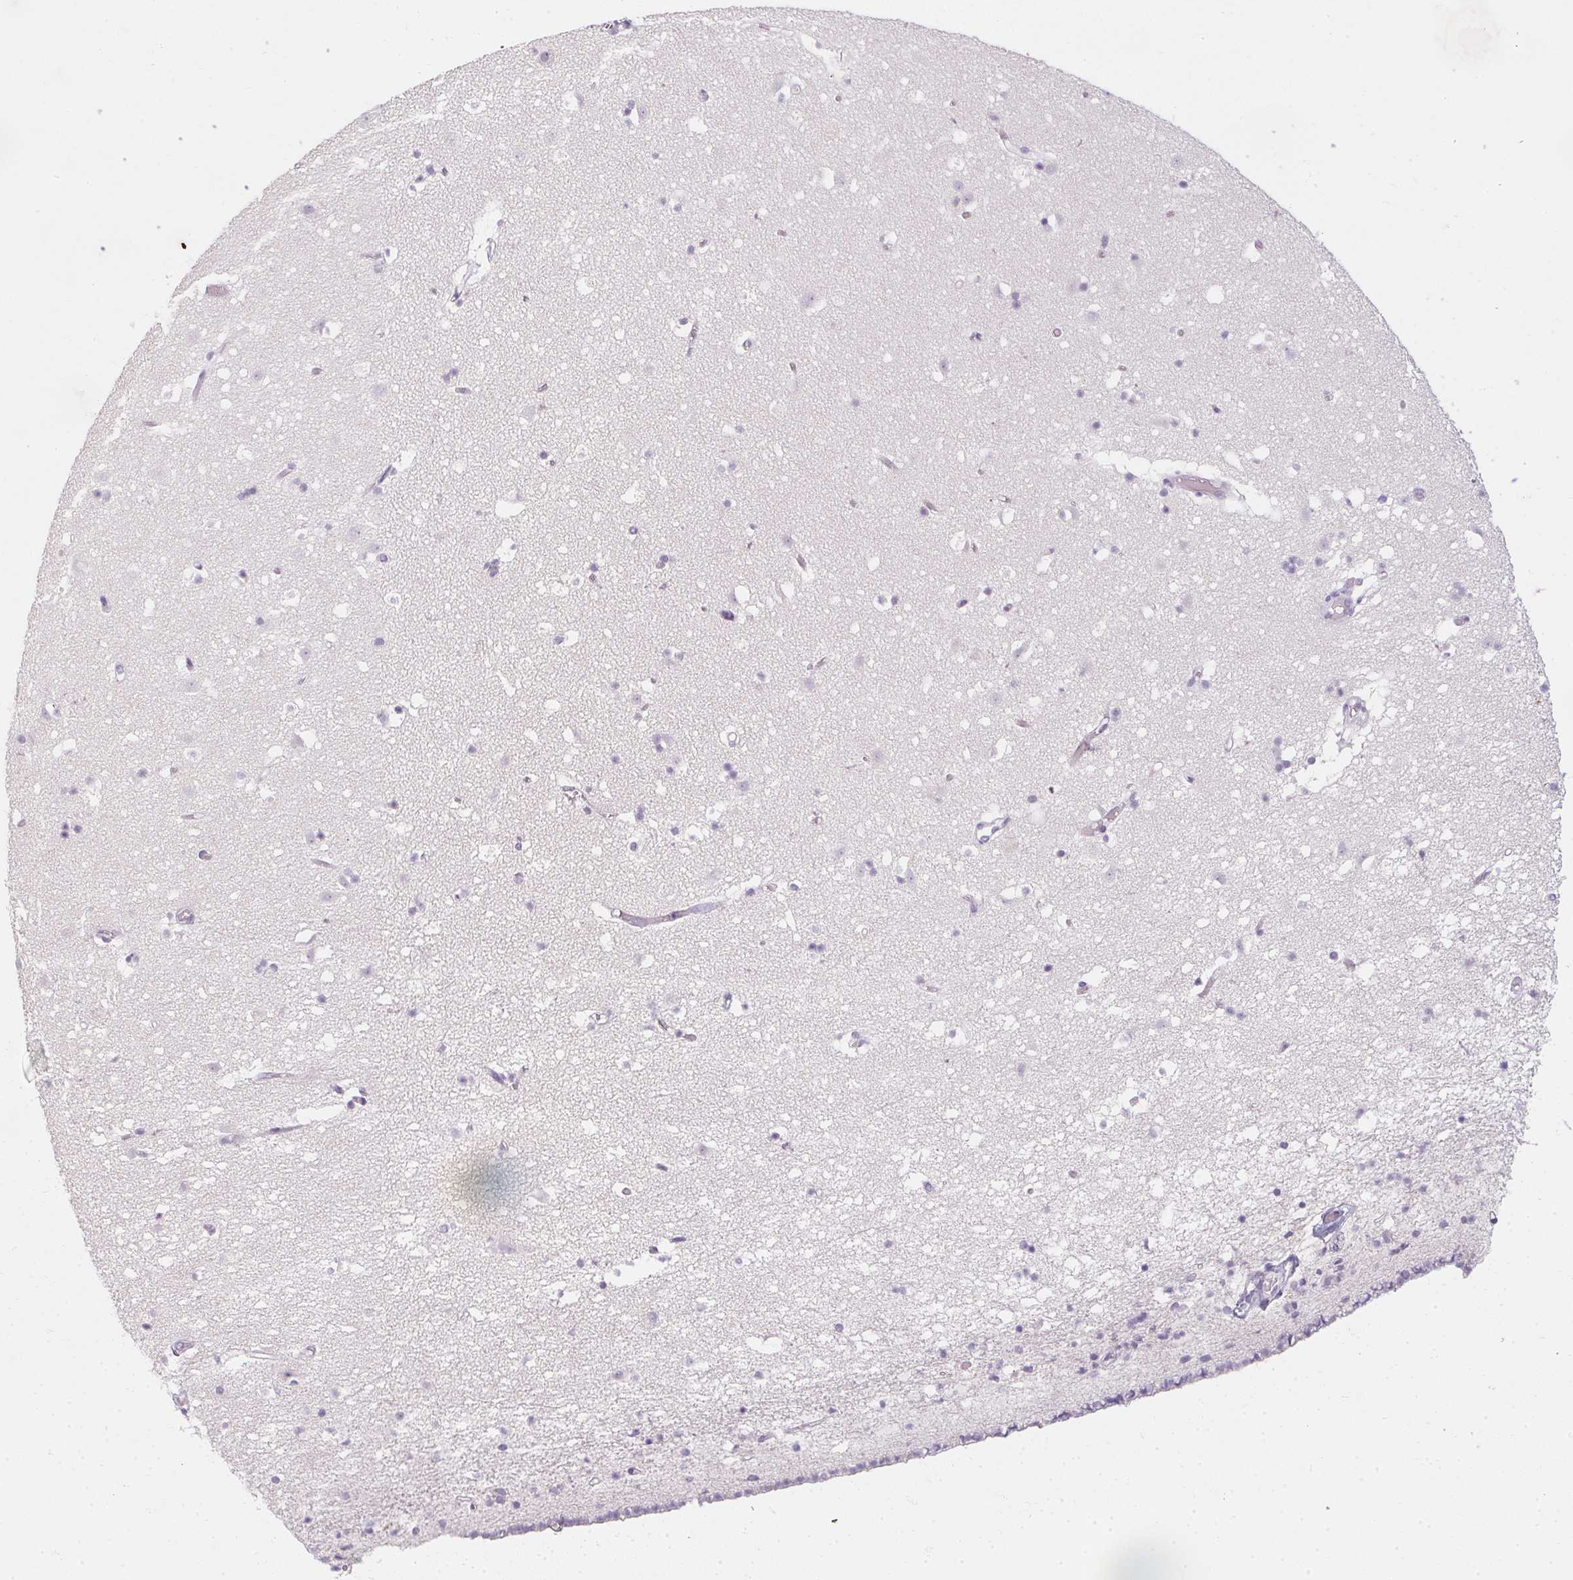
{"staining": {"intensity": "negative", "quantity": "none", "location": "none"}, "tissue": "caudate", "cell_type": "Glial cells", "image_type": "normal", "snomed": [{"axis": "morphology", "description": "Normal tissue, NOS"}, {"axis": "topography", "description": "Lateral ventricle wall"}], "caption": "This histopathology image is of benign caudate stained with immunohistochemistry to label a protein in brown with the nuclei are counter-stained blue. There is no staining in glial cells.", "gene": "TMEM72", "patient": {"sex": "female", "age": 42}}